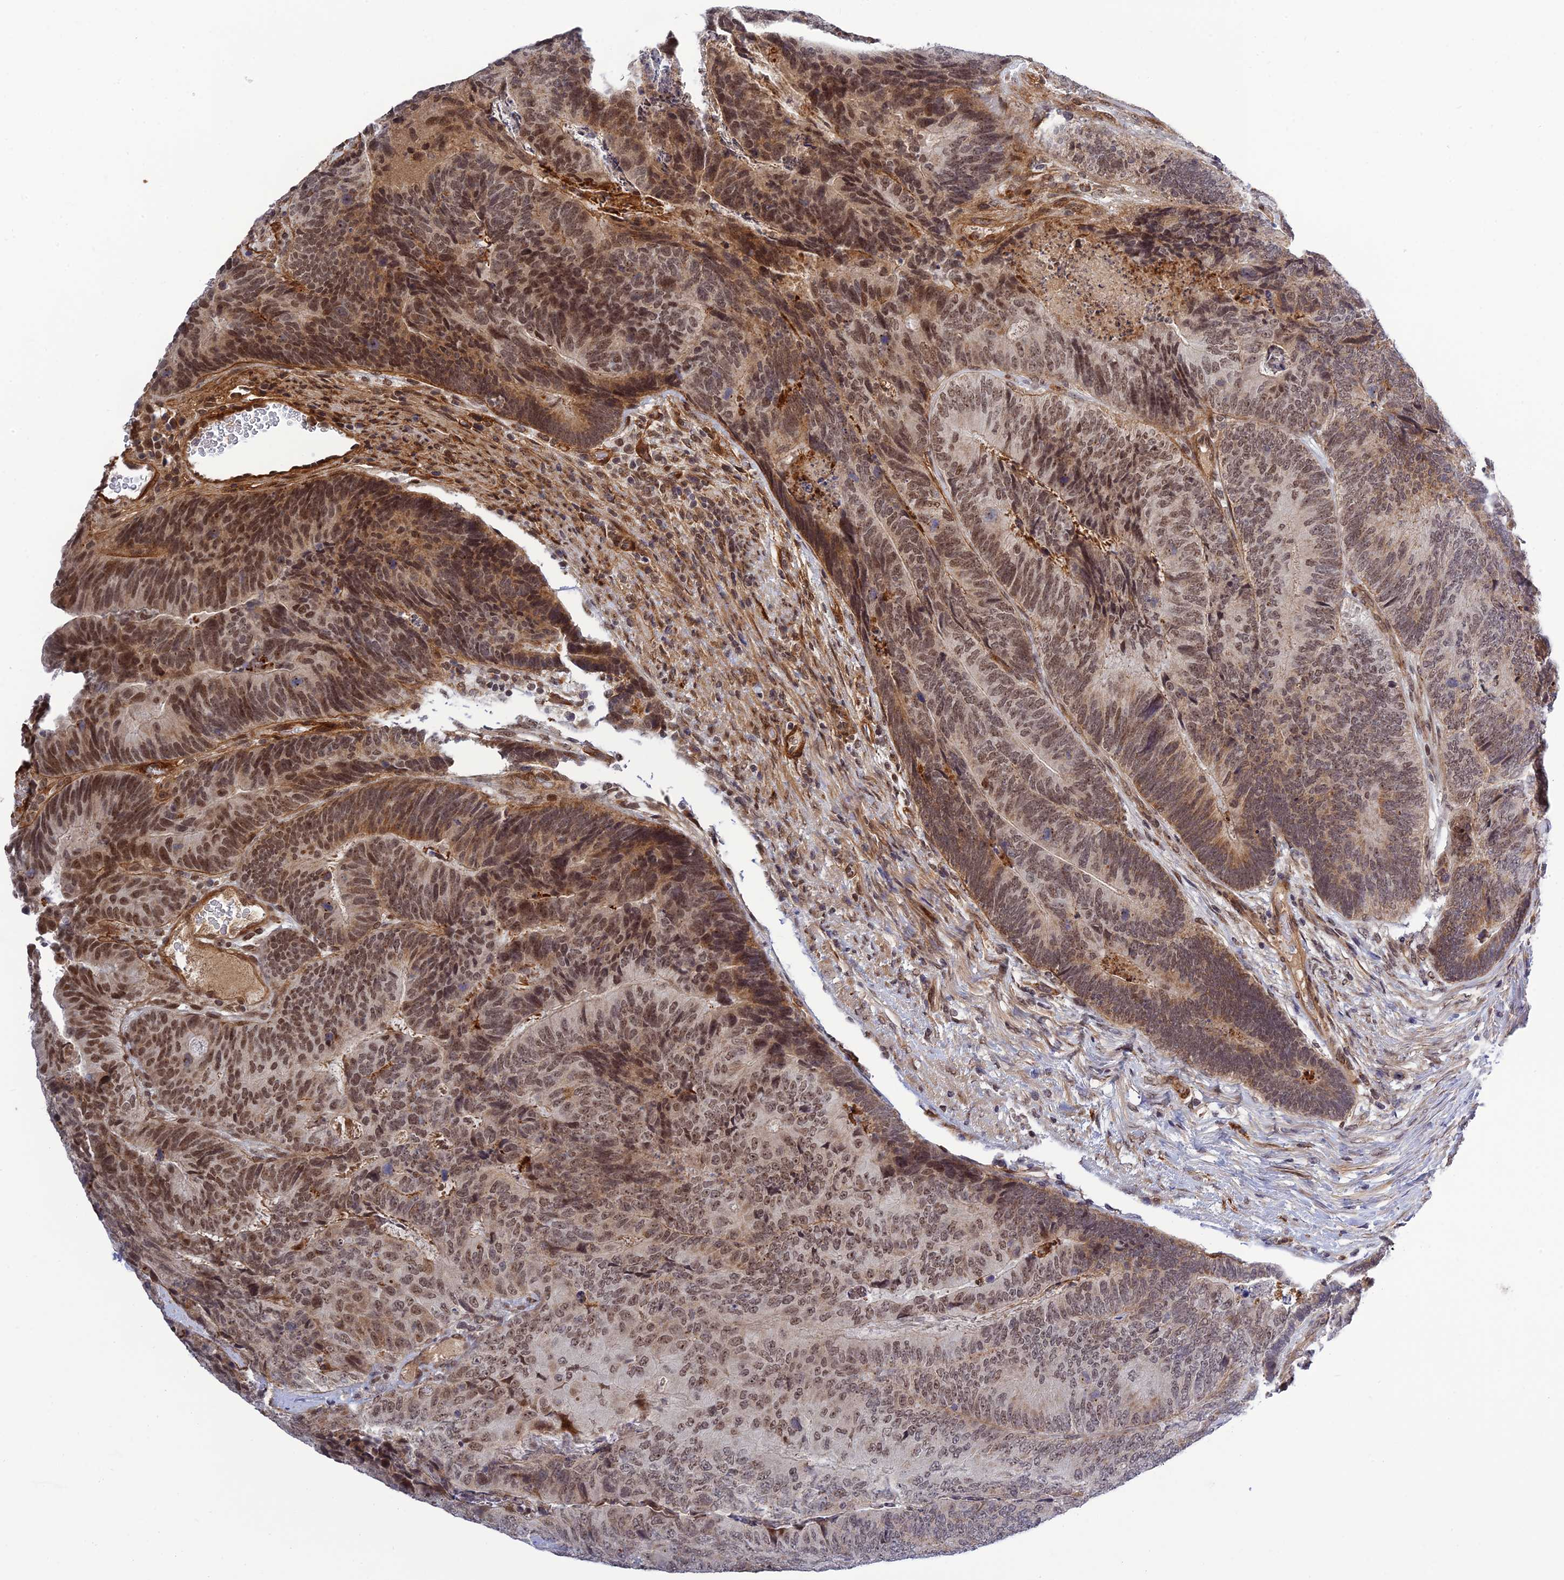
{"staining": {"intensity": "moderate", "quantity": ">75%", "location": "cytoplasmic/membranous,nuclear"}, "tissue": "colorectal cancer", "cell_type": "Tumor cells", "image_type": "cancer", "snomed": [{"axis": "morphology", "description": "Adenocarcinoma, NOS"}, {"axis": "topography", "description": "Colon"}], "caption": "Immunohistochemical staining of human colorectal cancer reveals medium levels of moderate cytoplasmic/membranous and nuclear positivity in about >75% of tumor cells.", "gene": "REXO1", "patient": {"sex": "female", "age": 67}}